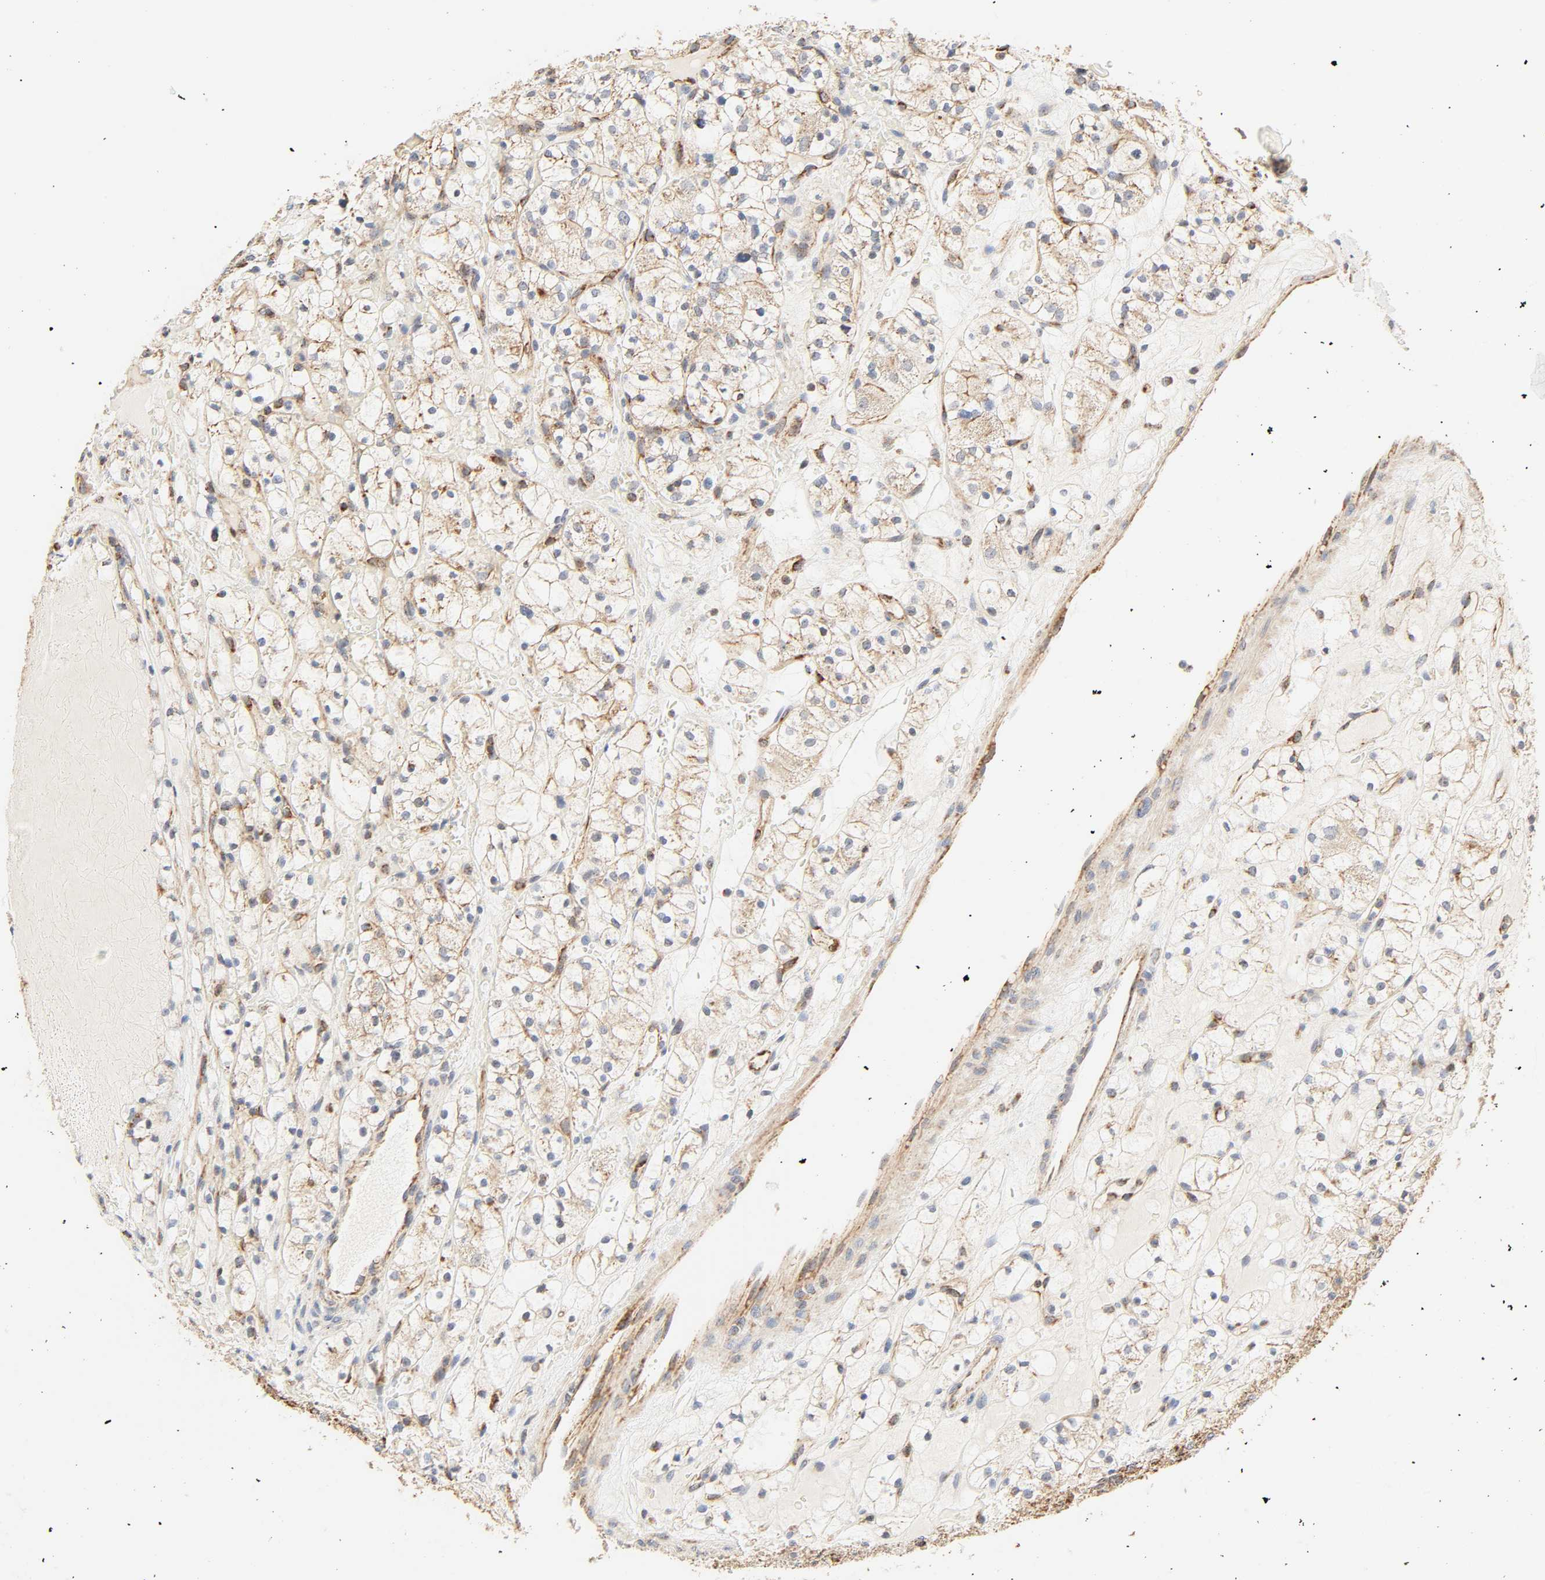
{"staining": {"intensity": "moderate", "quantity": "25%-75%", "location": "cytoplasmic/membranous"}, "tissue": "renal cancer", "cell_type": "Tumor cells", "image_type": "cancer", "snomed": [{"axis": "morphology", "description": "Adenocarcinoma, NOS"}, {"axis": "topography", "description": "Kidney"}], "caption": "A micrograph of adenocarcinoma (renal) stained for a protein shows moderate cytoplasmic/membranous brown staining in tumor cells.", "gene": "ZMAT5", "patient": {"sex": "female", "age": 60}}